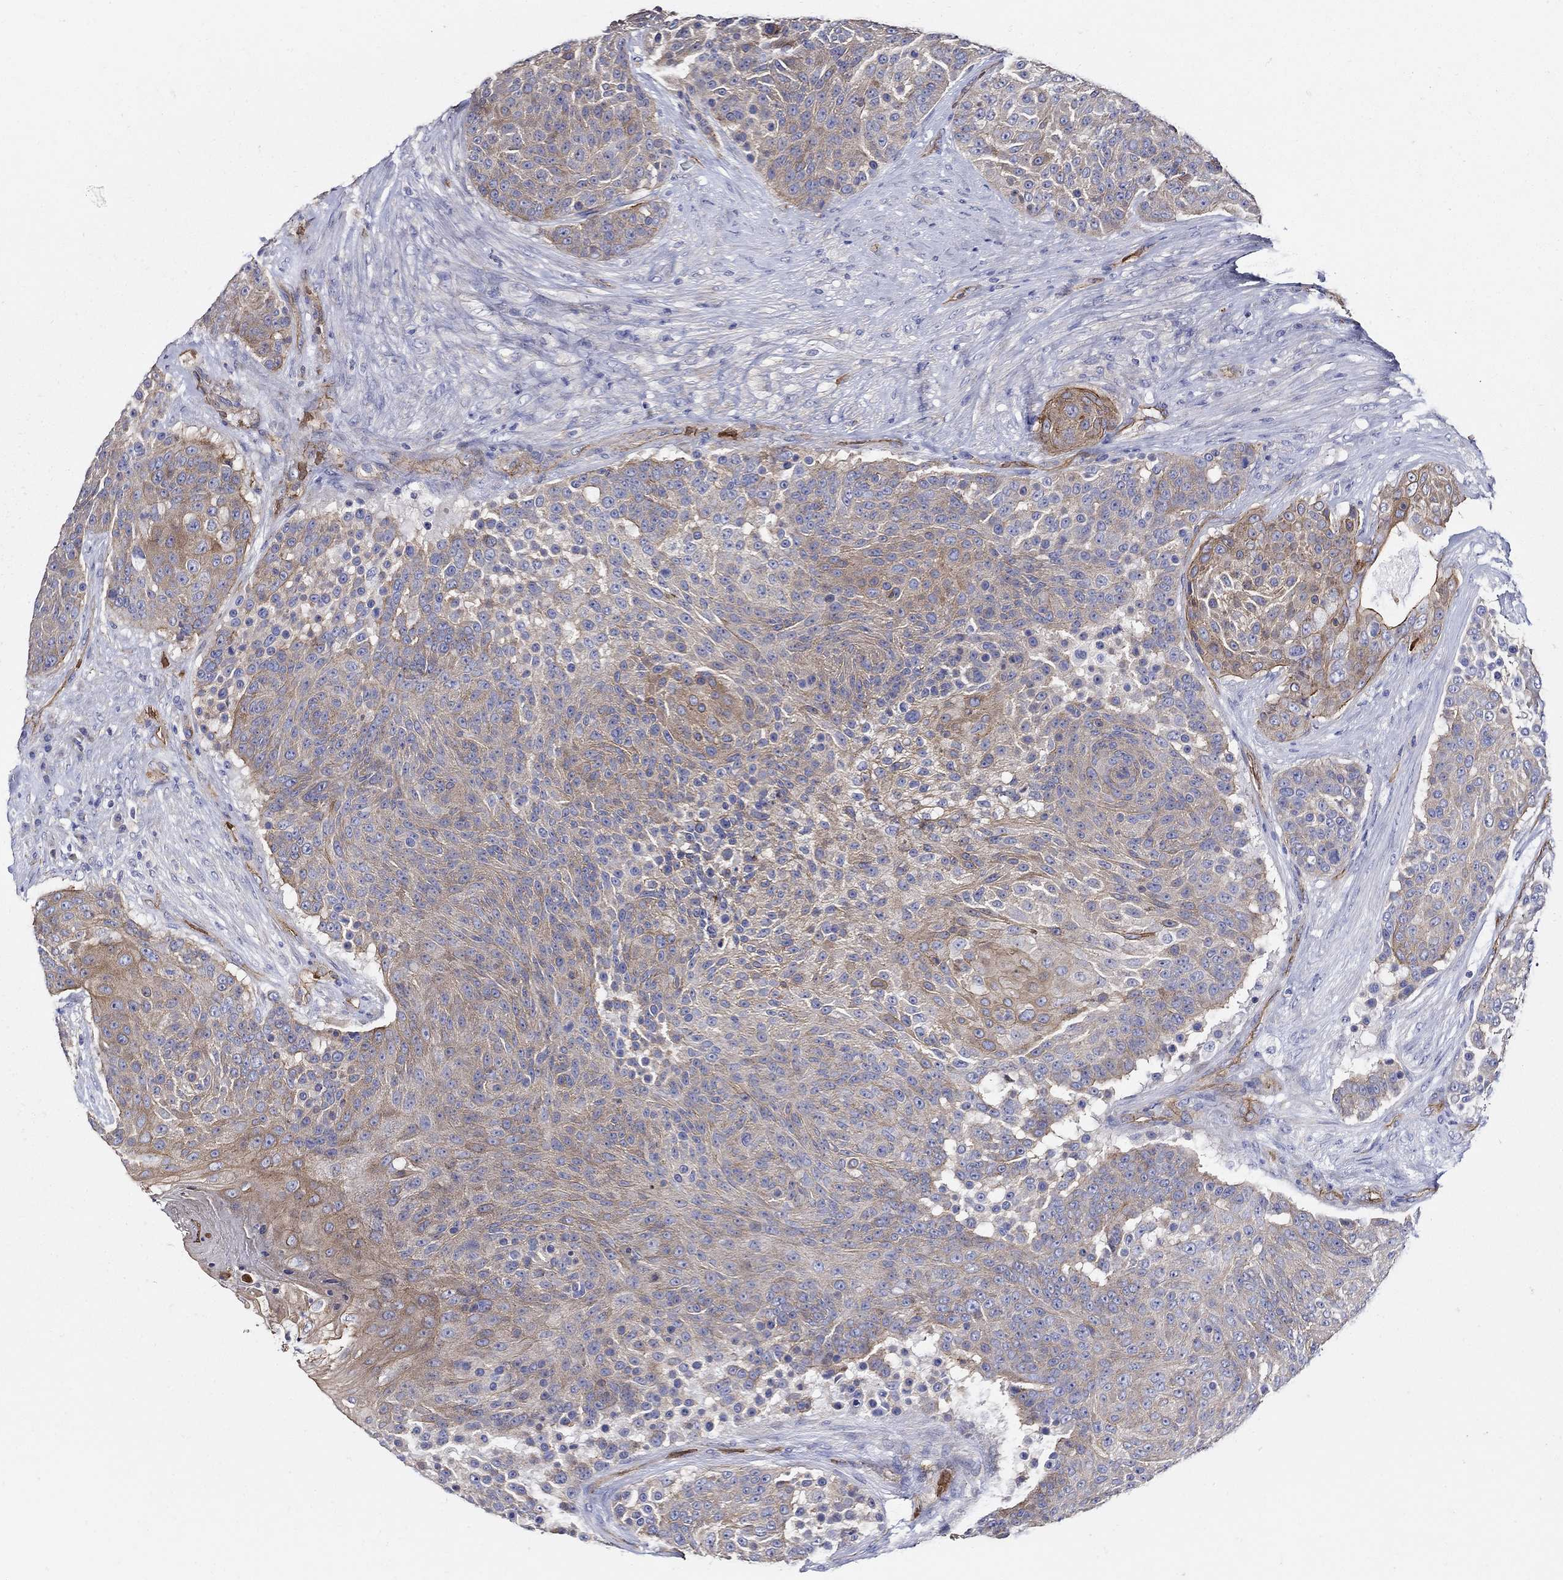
{"staining": {"intensity": "moderate", "quantity": "<25%", "location": "cytoplasmic/membranous"}, "tissue": "urothelial cancer", "cell_type": "Tumor cells", "image_type": "cancer", "snomed": [{"axis": "morphology", "description": "Urothelial carcinoma, High grade"}, {"axis": "topography", "description": "Urinary bladder"}], "caption": "Urothelial cancer stained with a protein marker exhibits moderate staining in tumor cells.", "gene": "APBB3", "patient": {"sex": "female", "age": 63}}